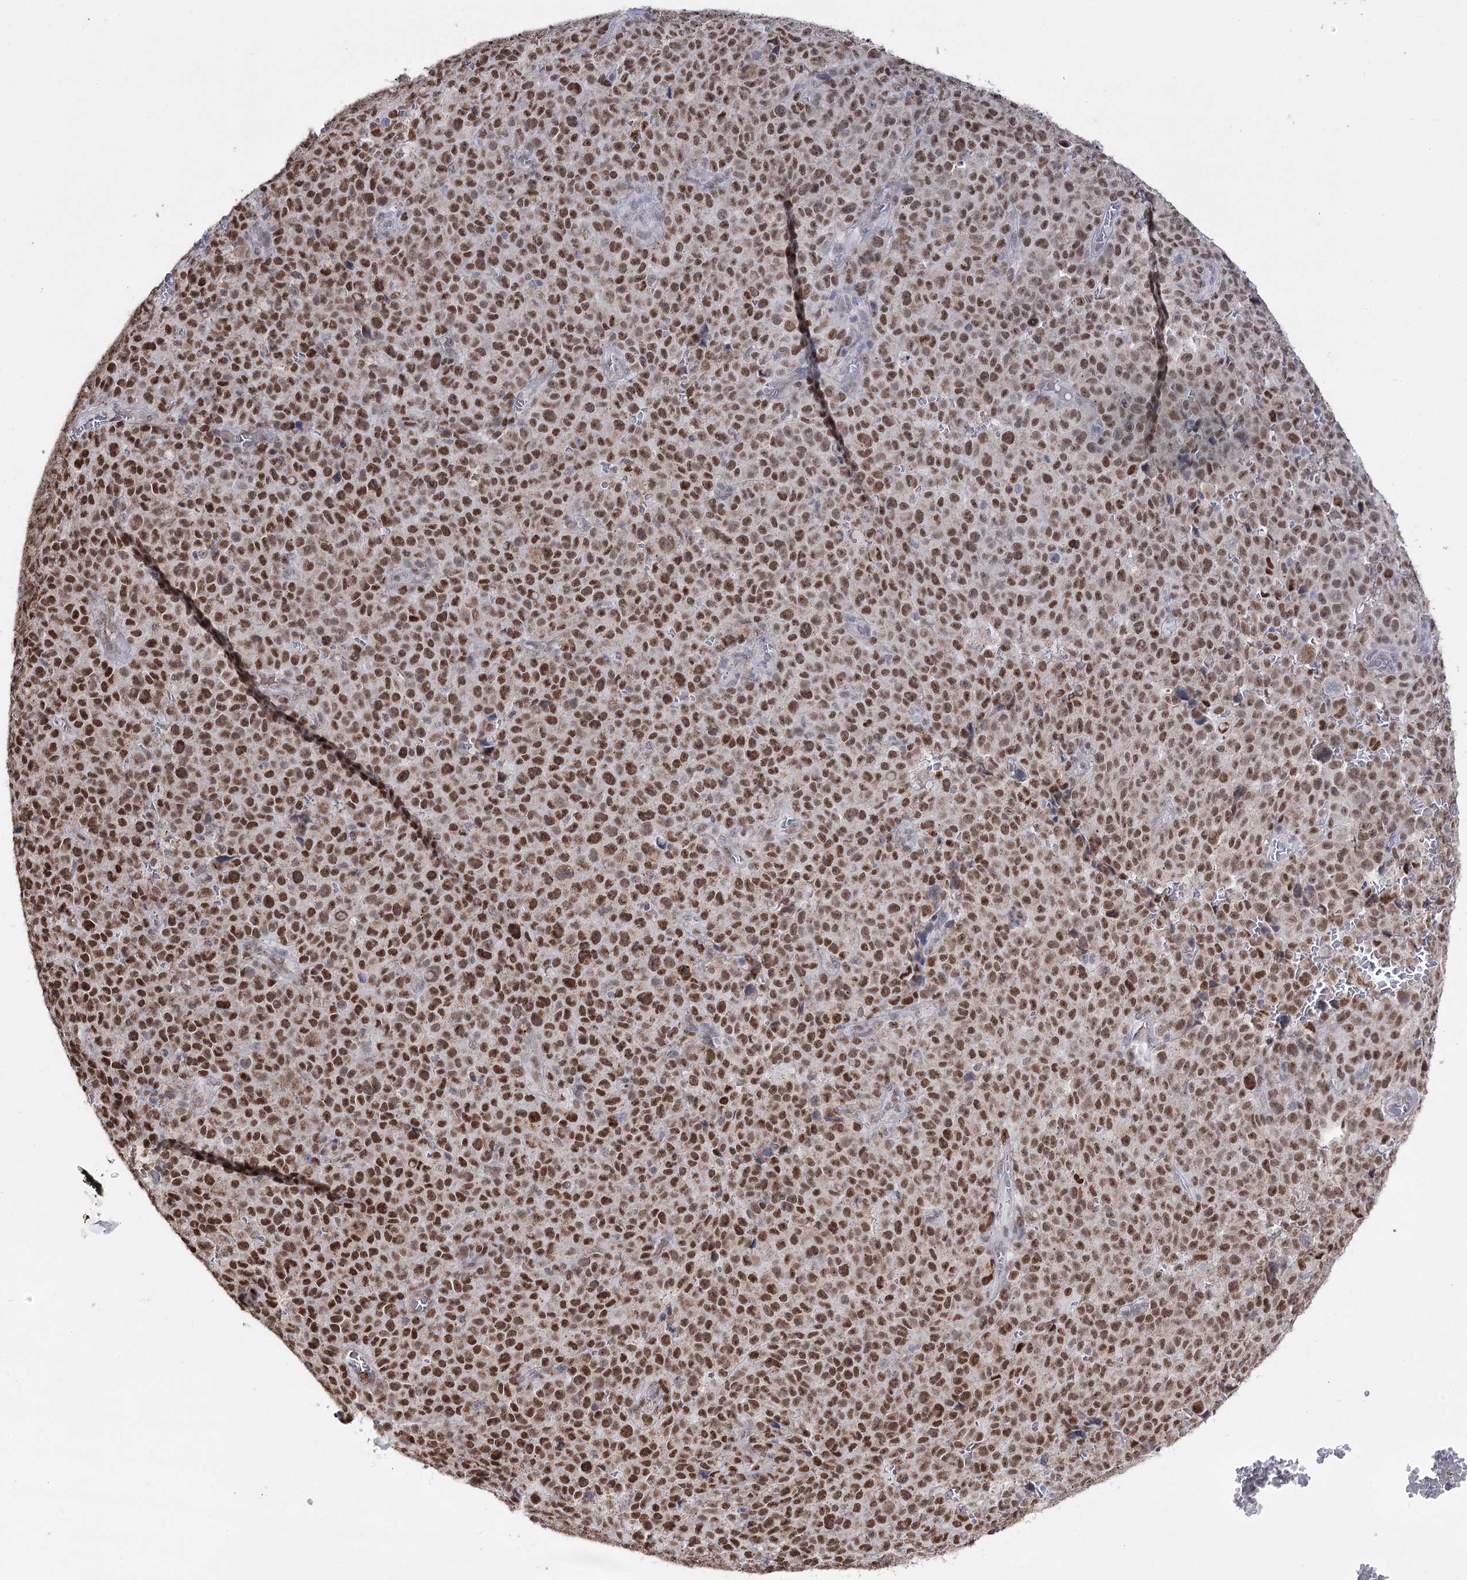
{"staining": {"intensity": "moderate", "quantity": ">75%", "location": "nuclear"}, "tissue": "melanoma", "cell_type": "Tumor cells", "image_type": "cancer", "snomed": [{"axis": "morphology", "description": "Malignant melanoma, NOS"}, {"axis": "topography", "description": "Skin"}], "caption": "This image shows immunohistochemistry (IHC) staining of human melanoma, with medium moderate nuclear positivity in approximately >75% of tumor cells.", "gene": "VGLL4", "patient": {"sex": "female", "age": 82}}